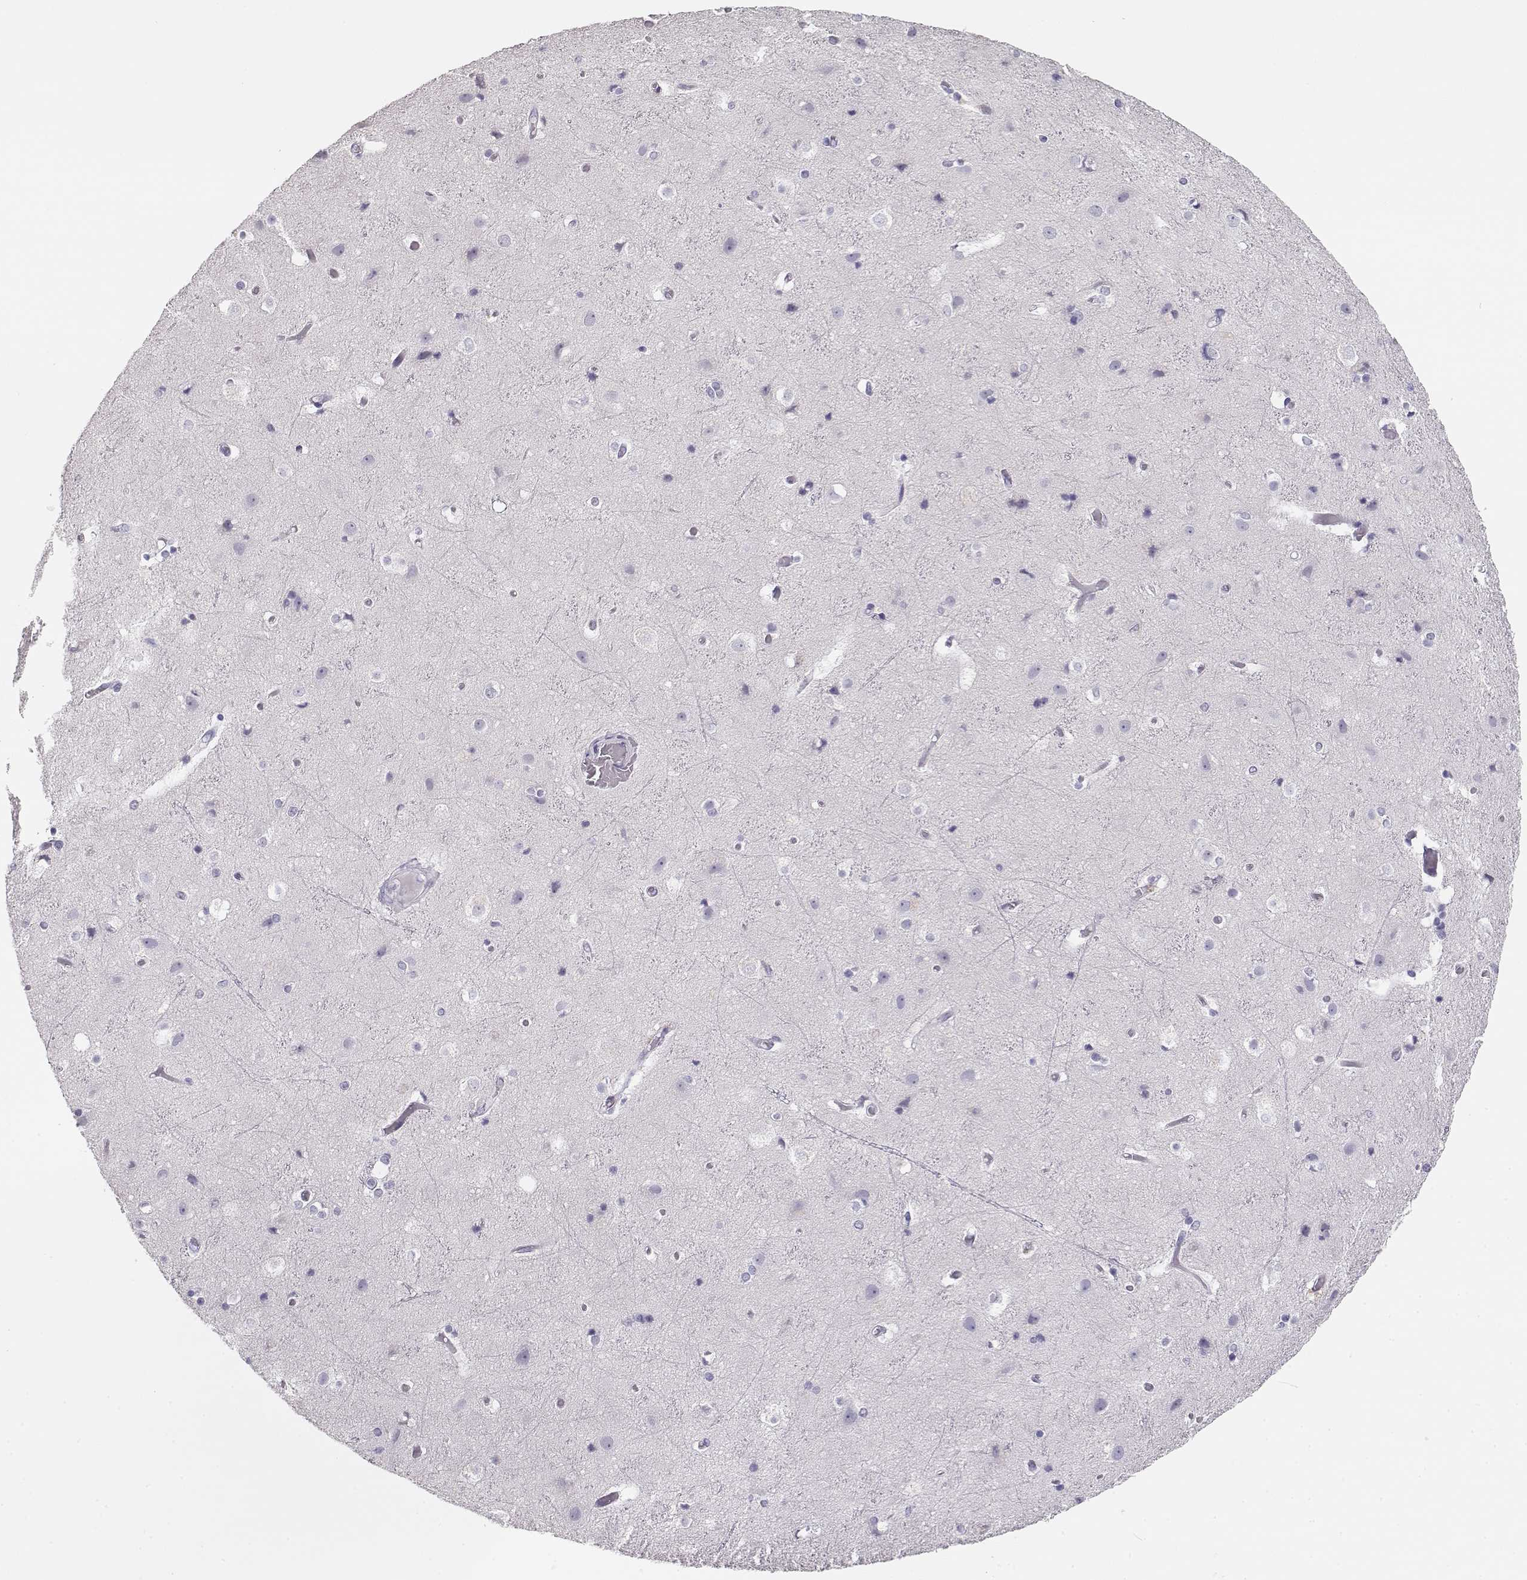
{"staining": {"intensity": "negative", "quantity": "none", "location": "none"}, "tissue": "cerebral cortex", "cell_type": "Endothelial cells", "image_type": "normal", "snomed": [{"axis": "morphology", "description": "Normal tissue, NOS"}, {"axis": "topography", "description": "Cerebral cortex"}], "caption": "Normal cerebral cortex was stained to show a protein in brown. There is no significant expression in endothelial cells. Nuclei are stained in blue.", "gene": "NUTM1", "patient": {"sex": "female", "age": 52}}